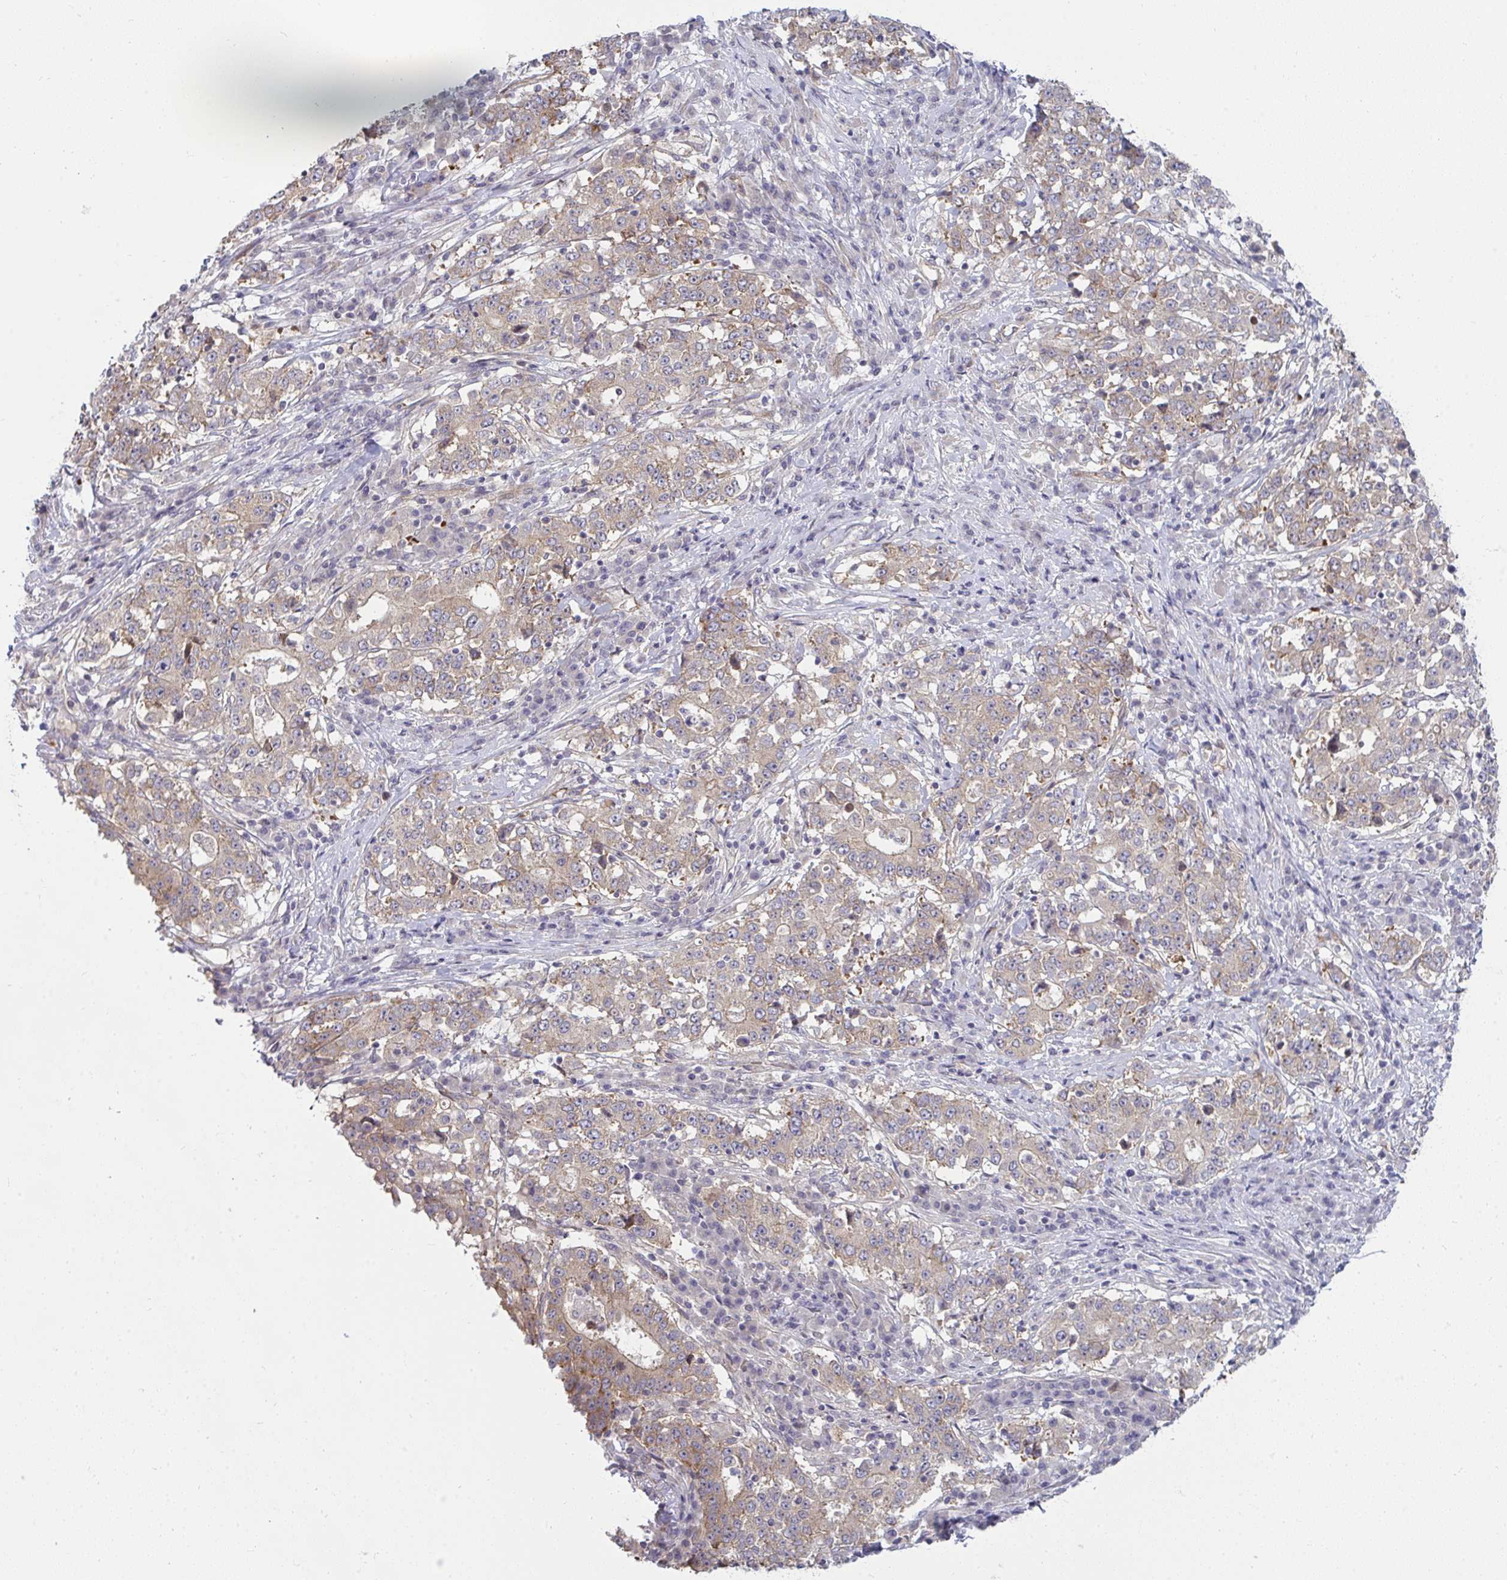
{"staining": {"intensity": "weak", "quantity": "25%-75%", "location": "cytoplasmic/membranous"}, "tissue": "stomach cancer", "cell_type": "Tumor cells", "image_type": "cancer", "snomed": [{"axis": "morphology", "description": "Adenocarcinoma, NOS"}, {"axis": "topography", "description": "Stomach"}], "caption": "Immunohistochemical staining of stomach cancer (adenocarcinoma) demonstrates weak cytoplasmic/membranous protein expression in approximately 25%-75% of tumor cells.", "gene": "CASP9", "patient": {"sex": "male", "age": 59}}